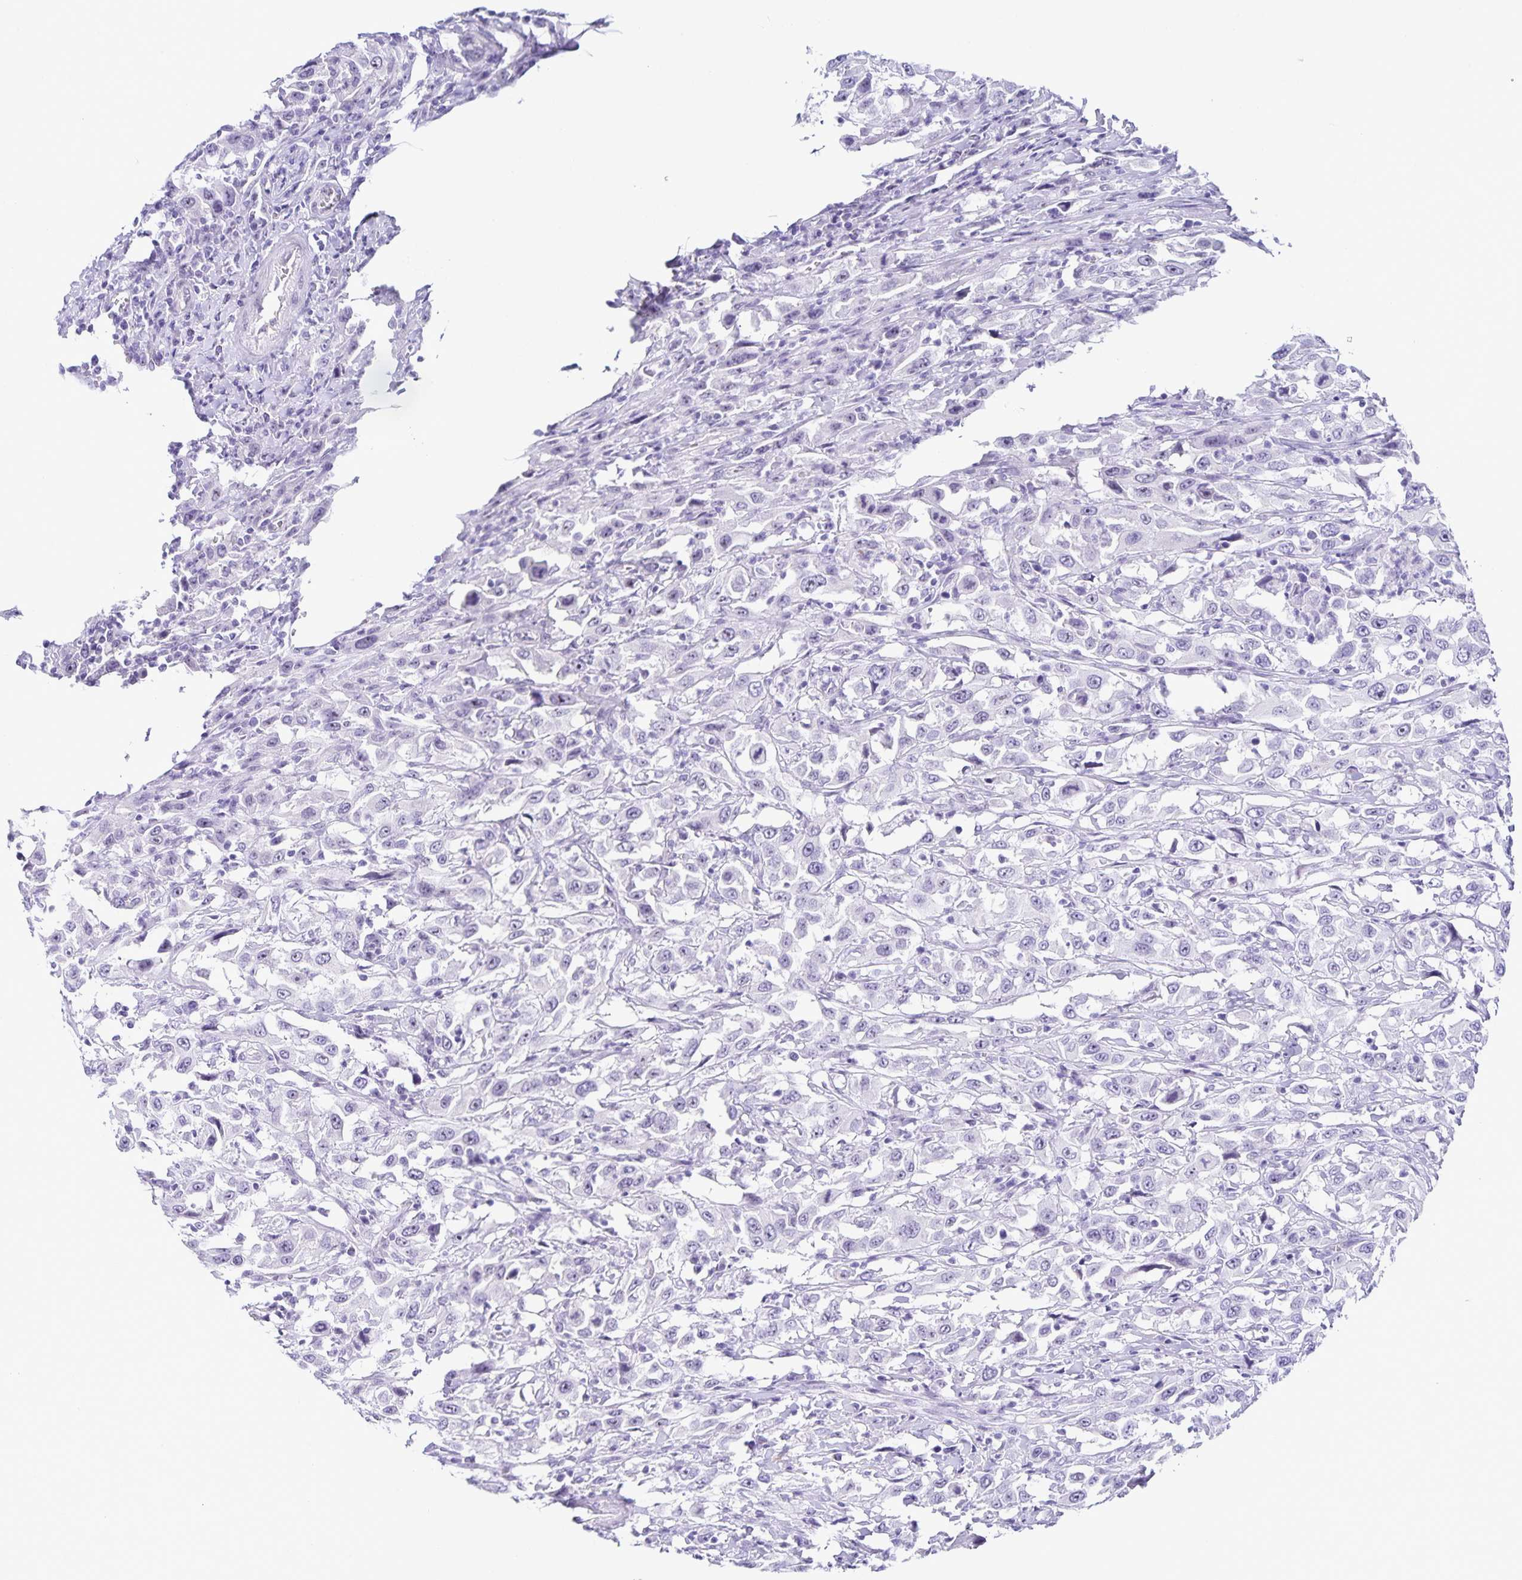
{"staining": {"intensity": "negative", "quantity": "none", "location": "none"}, "tissue": "urothelial cancer", "cell_type": "Tumor cells", "image_type": "cancer", "snomed": [{"axis": "morphology", "description": "Urothelial carcinoma, High grade"}, {"axis": "topography", "description": "Urinary bladder"}], "caption": "The immunohistochemistry micrograph has no significant positivity in tumor cells of urothelial cancer tissue. (Immunohistochemistry, brightfield microscopy, high magnification).", "gene": "FAM170A", "patient": {"sex": "male", "age": 61}}